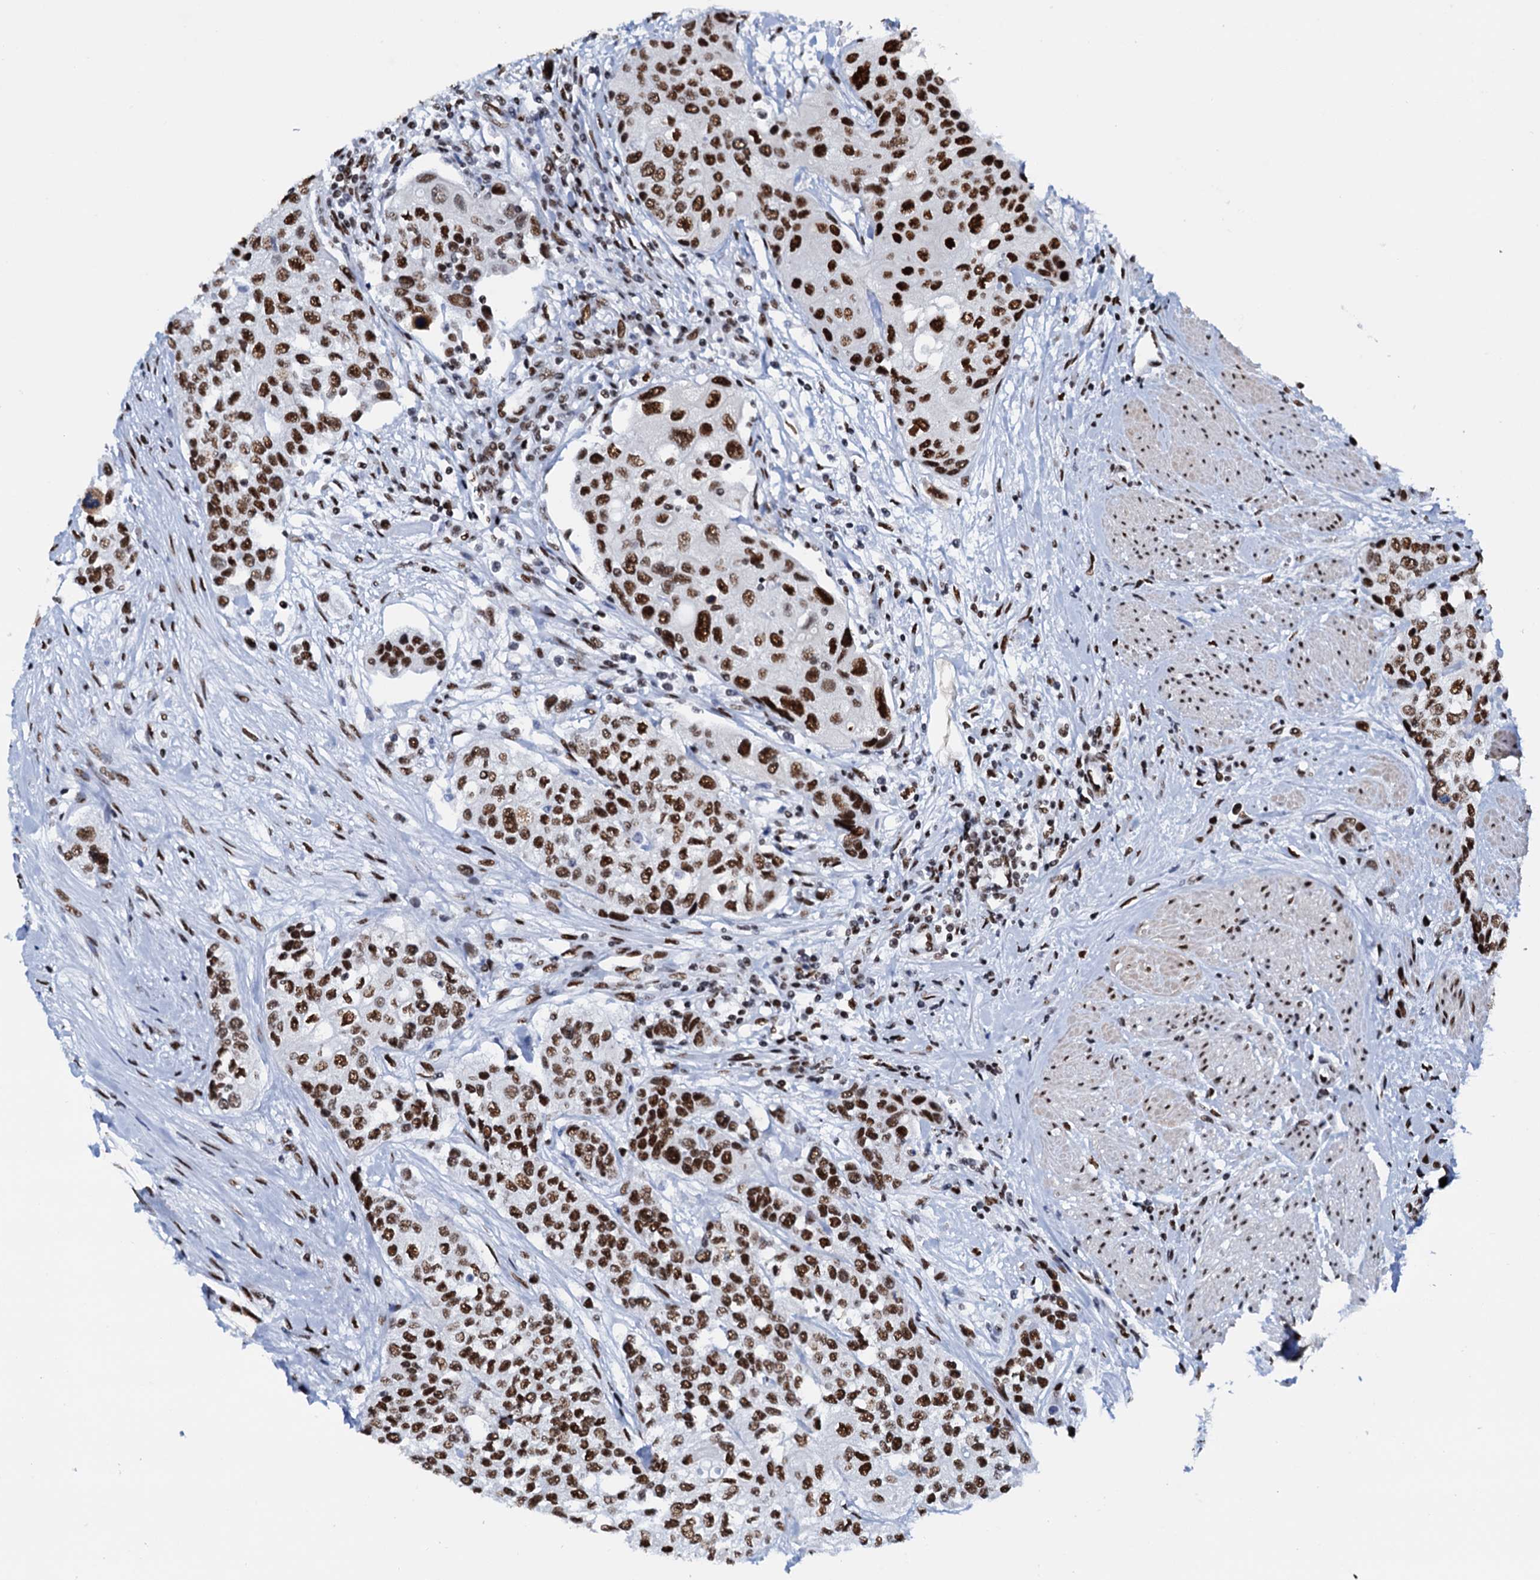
{"staining": {"intensity": "strong", "quantity": ">75%", "location": "nuclear"}, "tissue": "urothelial cancer", "cell_type": "Tumor cells", "image_type": "cancer", "snomed": [{"axis": "morphology", "description": "Normal tissue, NOS"}, {"axis": "morphology", "description": "Urothelial carcinoma, High grade"}, {"axis": "topography", "description": "Vascular tissue"}, {"axis": "topography", "description": "Urinary bladder"}], "caption": "Immunohistochemical staining of urothelial cancer reveals strong nuclear protein staining in about >75% of tumor cells.", "gene": "SLTM", "patient": {"sex": "female", "age": 56}}